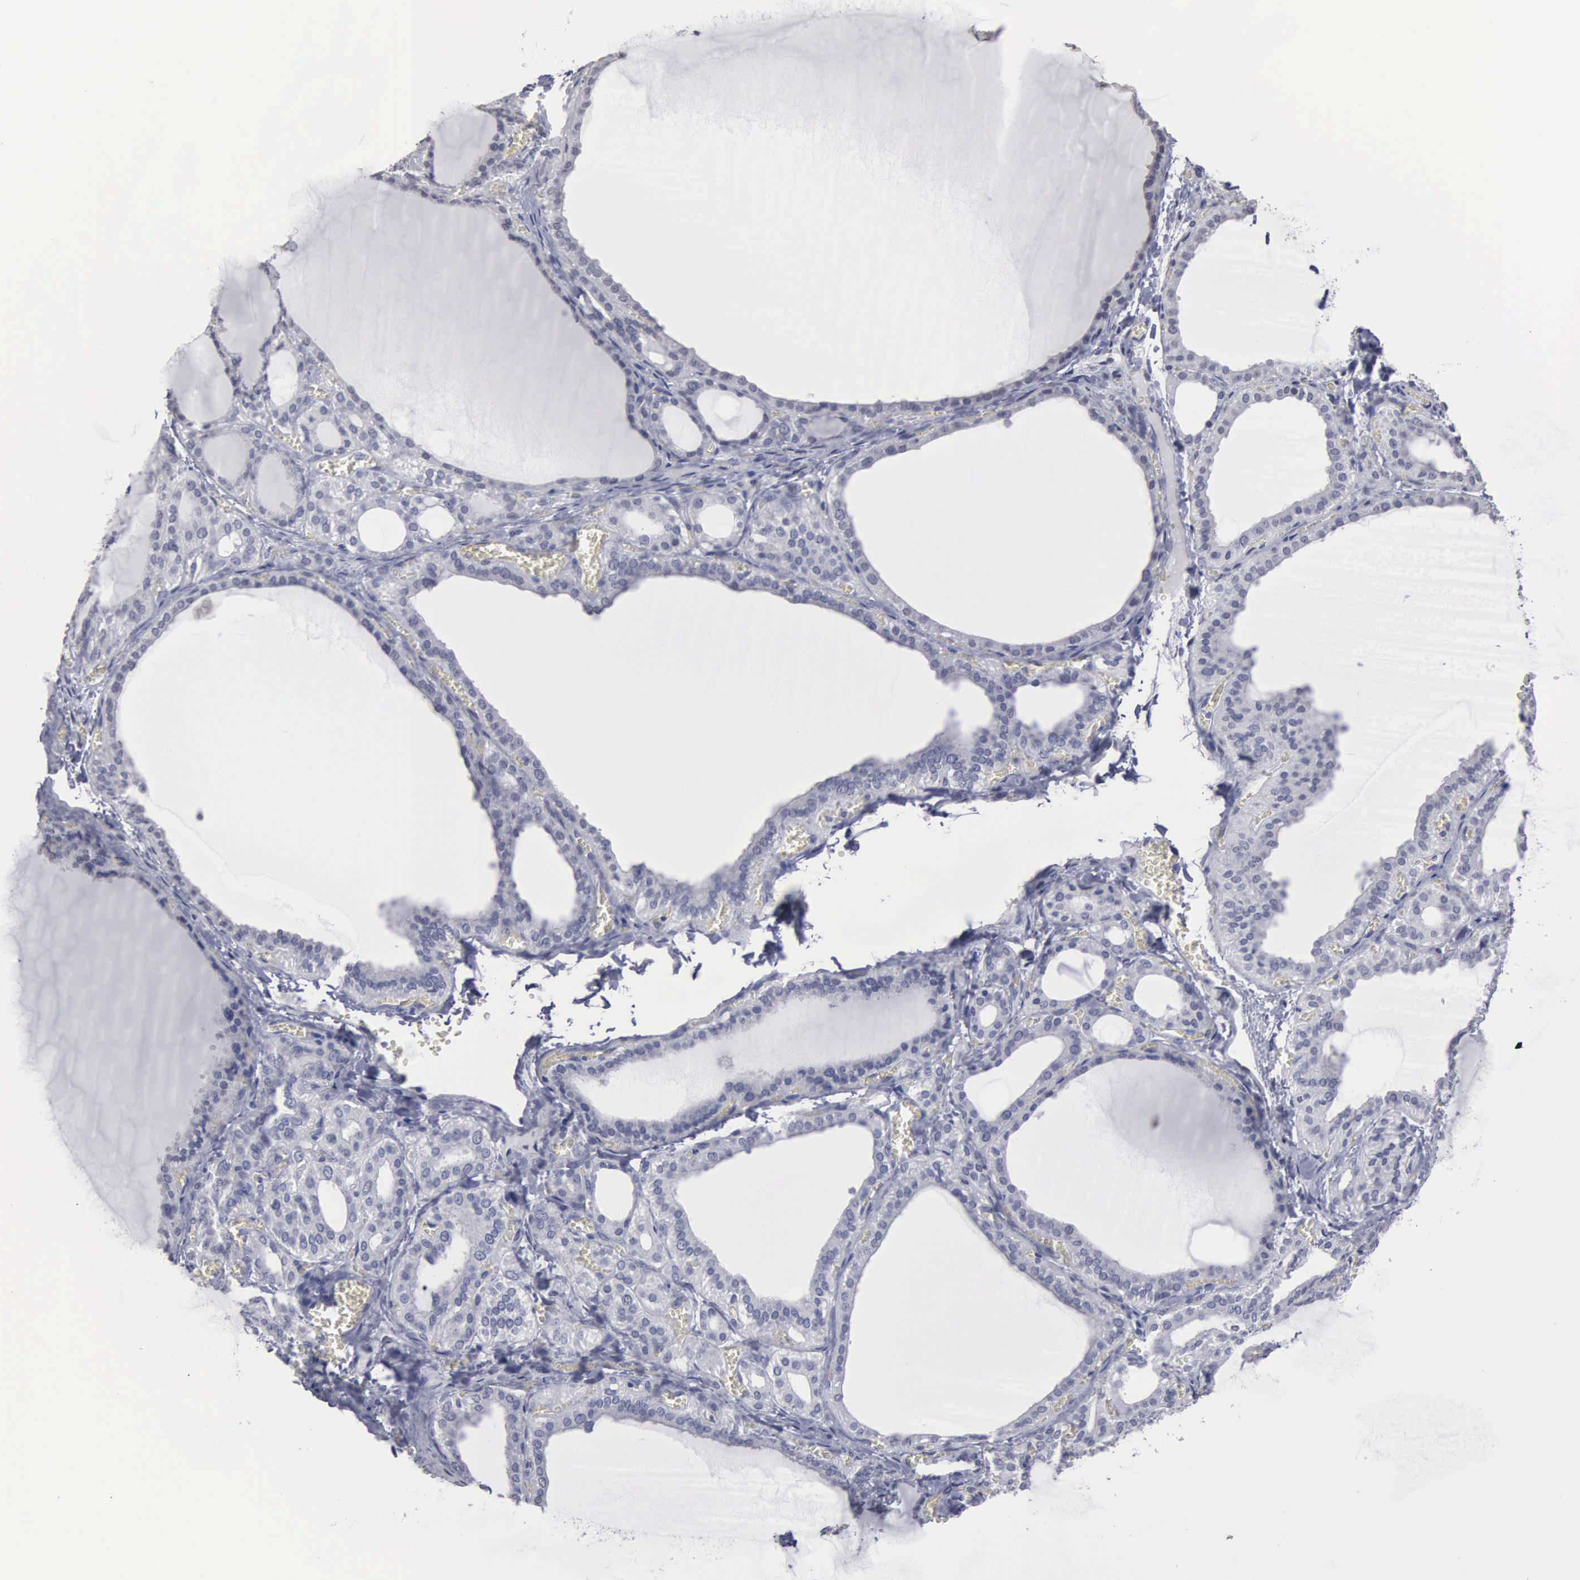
{"staining": {"intensity": "weak", "quantity": "<25%", "location": "nuclear"}, "tissue": "thyroid gland", "cell_type": "Glandular cells", "image_type": "normal", "snomed": [{"axis": "morphology", "description": "Normal tissue, NOS"}, {"axis": "topography", "description": "Thyroid gland"}], "caption": "The histopathology image exhibits no staining of glandular cells in unremarkable thyroid gland. Nuclei are stained in blue.", "gene": "UPB1", "patient": {"sex": "female", "age": 55}}